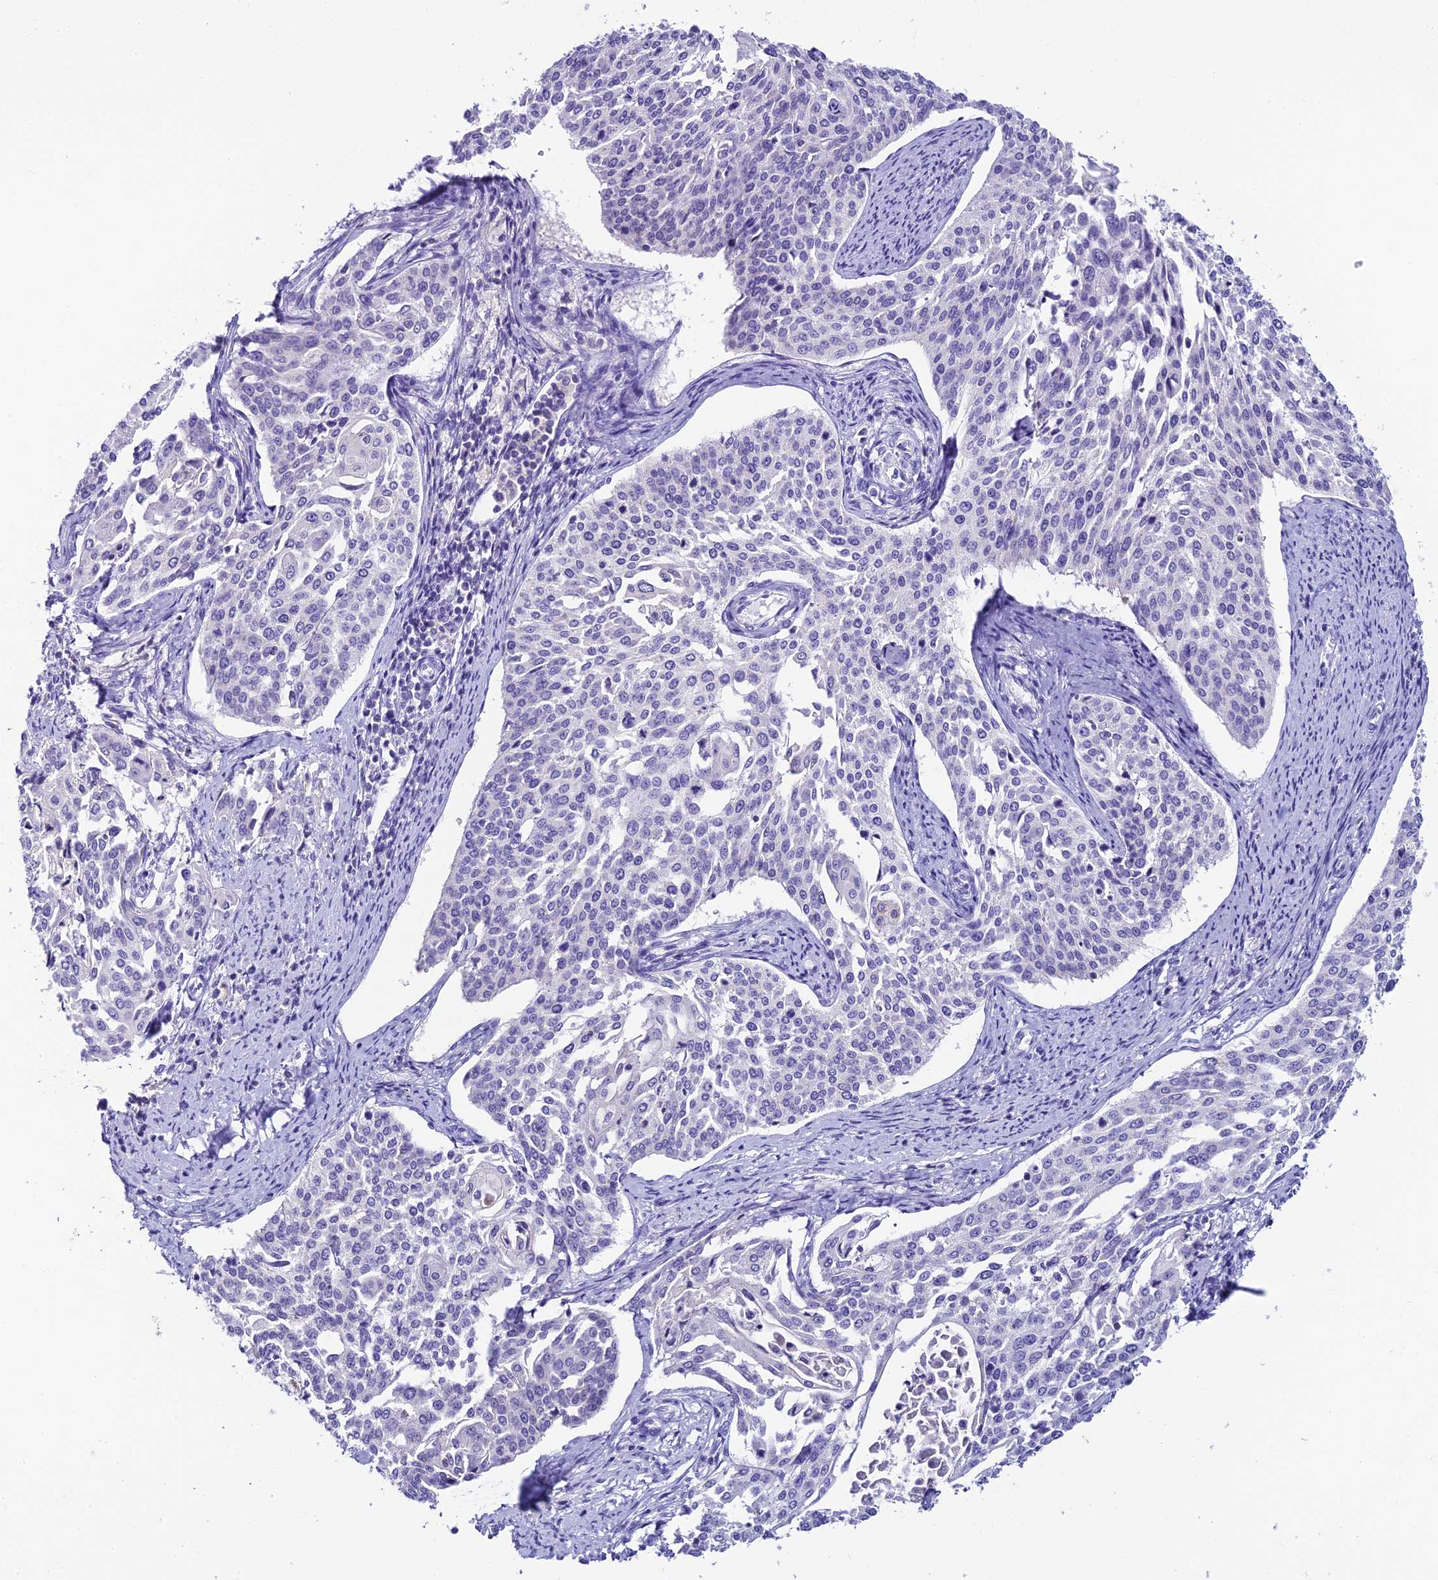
{"staining": {"intensity": "negative", "quantity": "none", "location": "none"}, "tissue": "cervical cancer", "cell_type": "Tumor cells", "image_type": "cancer", "snomed": [{"axis": "morphology", "description": "Squamous cell carcinoma, NOS"}, {"axis": "topography", "description": "Cervix"}], "caption": "Tumor cells show no significant protein staining in cervical cancer (squamous cell carcinoma).", "gene": "C12orf29", "patient": {"sex": "female", "age": 44}}